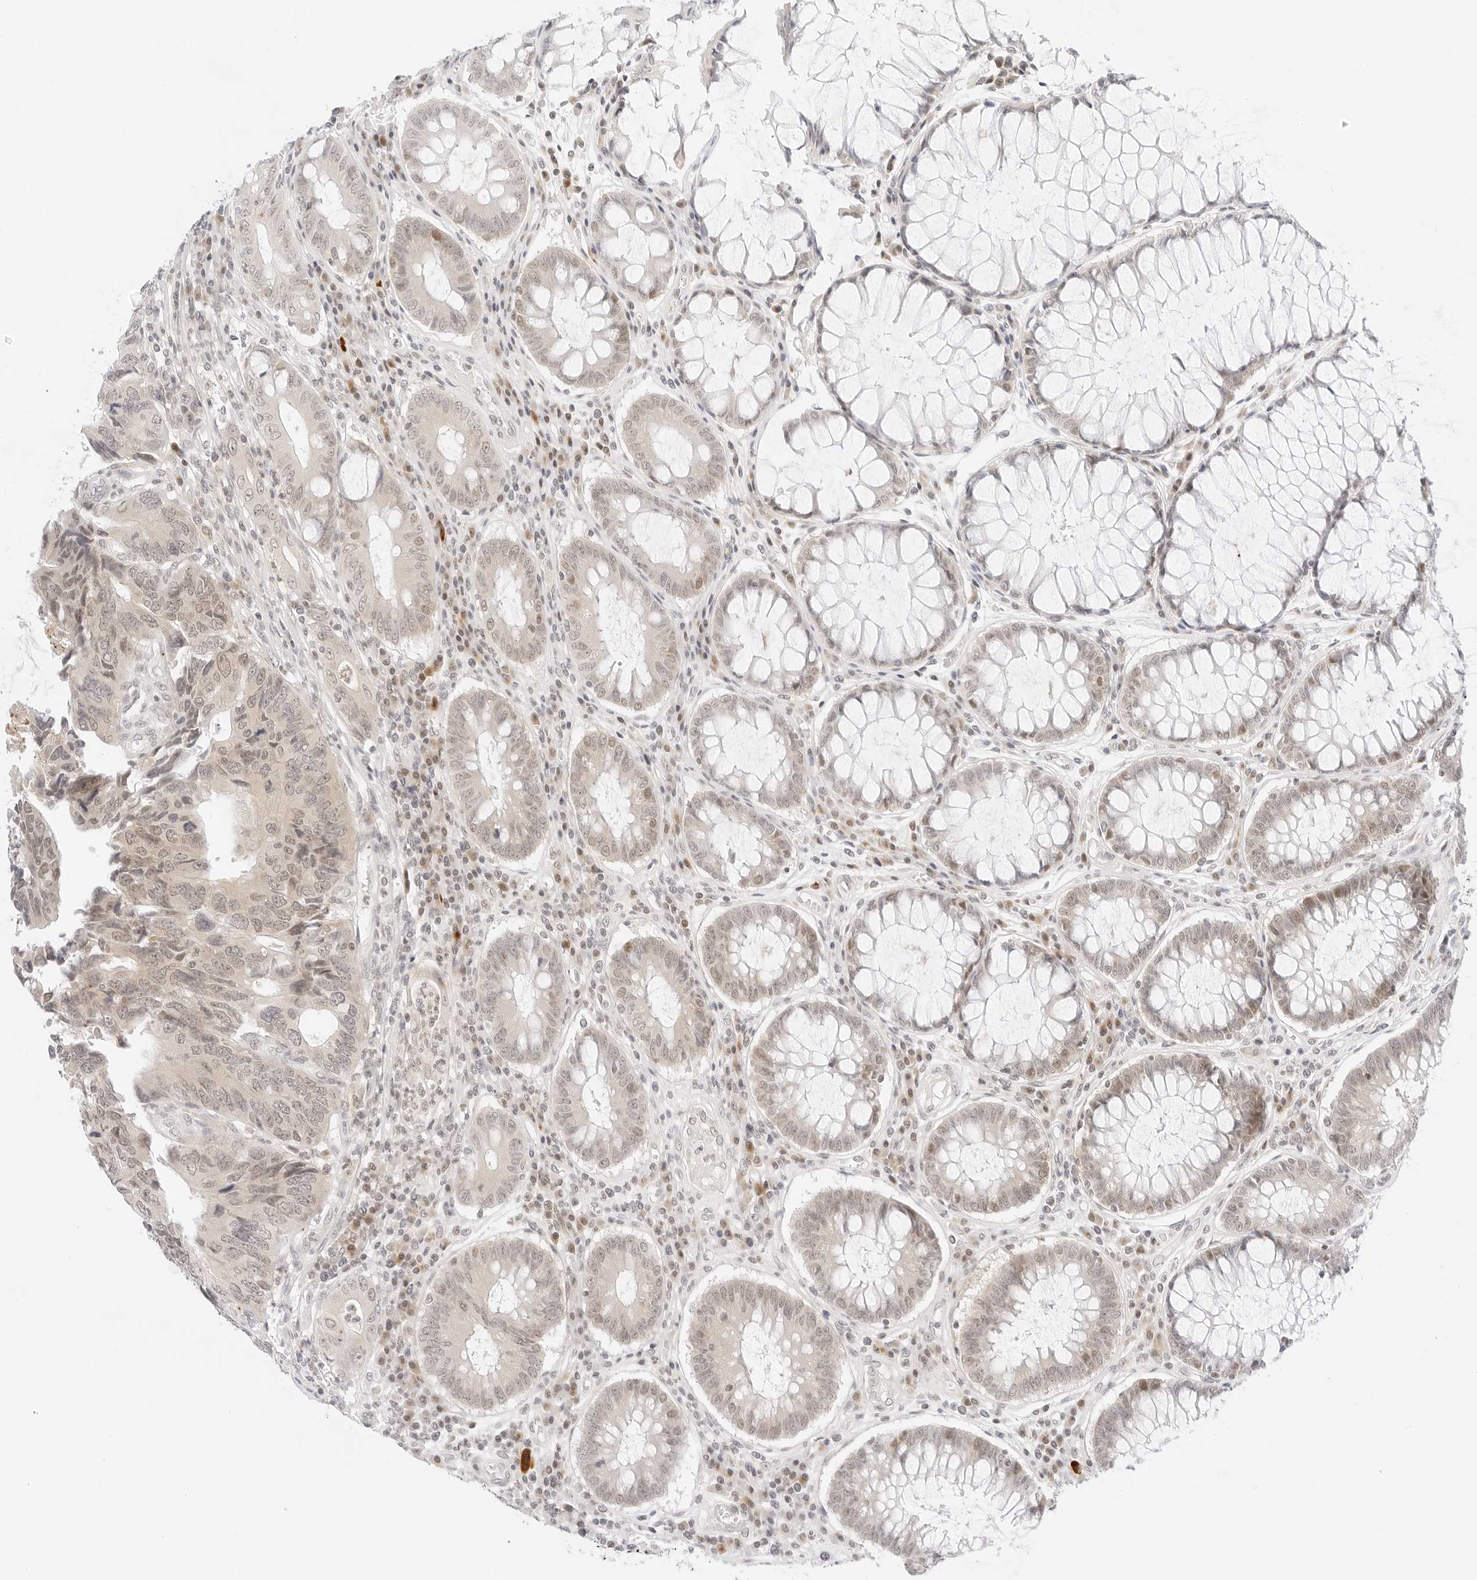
{"staining": {"intensity": "weak", "quantity": "<25%", "location": "nuclear"}, "tissue": "colorectal cancer", "cell_type": "Tumor cells", "image_type": "cancer", "snomed": [{"axis": "morphology", "description": "Adenocarcinoma, NOS"}, {"axis": "topography", "description": "Rectum"}], "caption": "A micrograph of human adenocarcinoma (colorectal) is negative for staining in tumor cells. (DAB (3,3'-diaminobenzidine) immunohistochemistry visualized using brightfield microscopy, high magnification).", "gene": "POLR3C", "patient": {"sex": "male", "age": 84}}